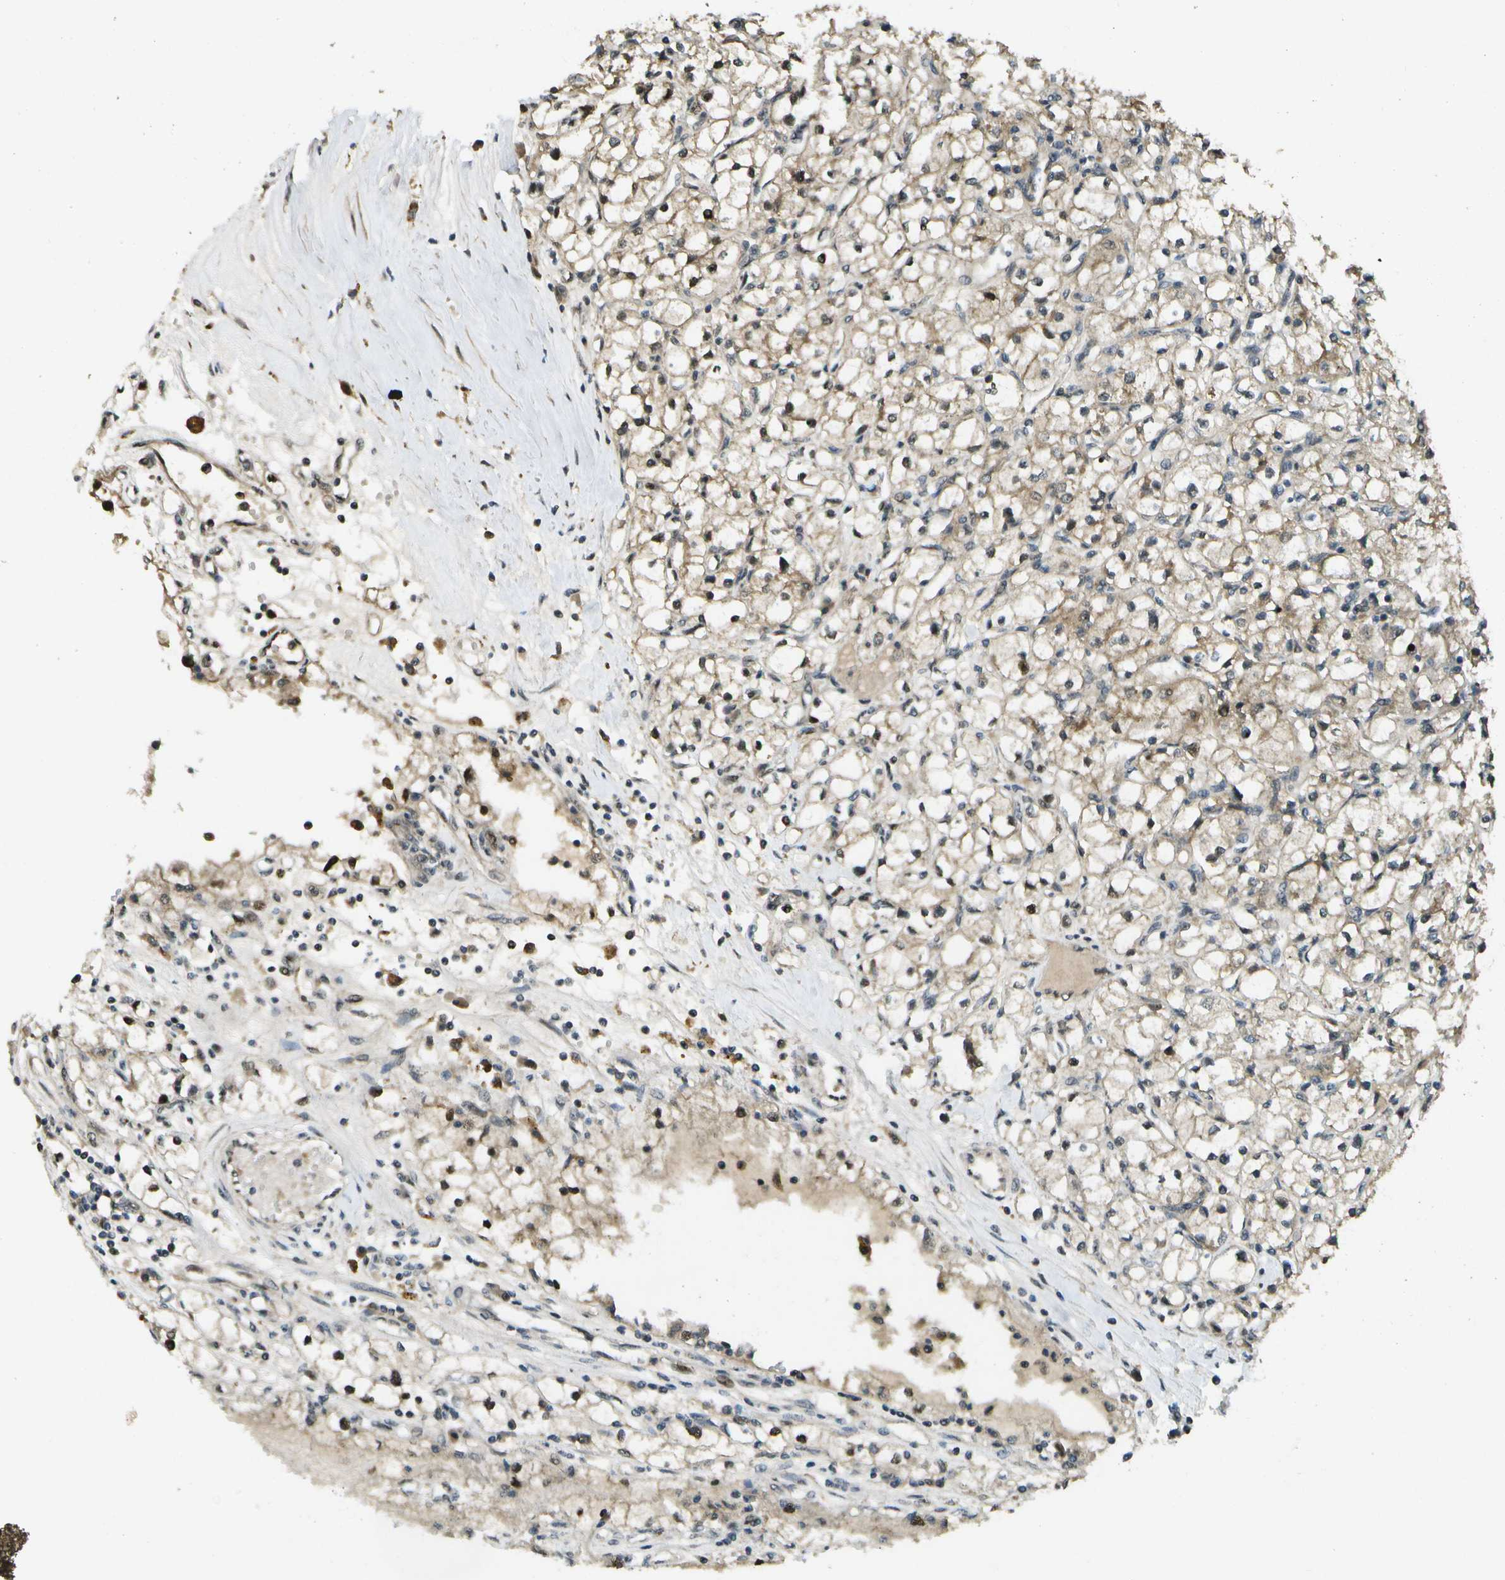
{"staining": {"intensity": "moderate", "quantity": "25%-75%", "location": "cytoplasmic/membranous,nuclear"}, "tissue": "renal cancer", "cell_type": "Tumor cells", "image_type": "cancer", "snomed": [{"axis": "morphology", "description": "Adenocarcinoma, NOS"}, {"axis": "topography", "description": "Kidney"}], "caption": "Protein staining demonstrates moderate cytoplasmic/membranous and nuclear positivity in about 25%-75% of tumor cells in adenocarcinoma (renal).", "gene": "GANC", "patient": {"sex": "male", "age": 56}}